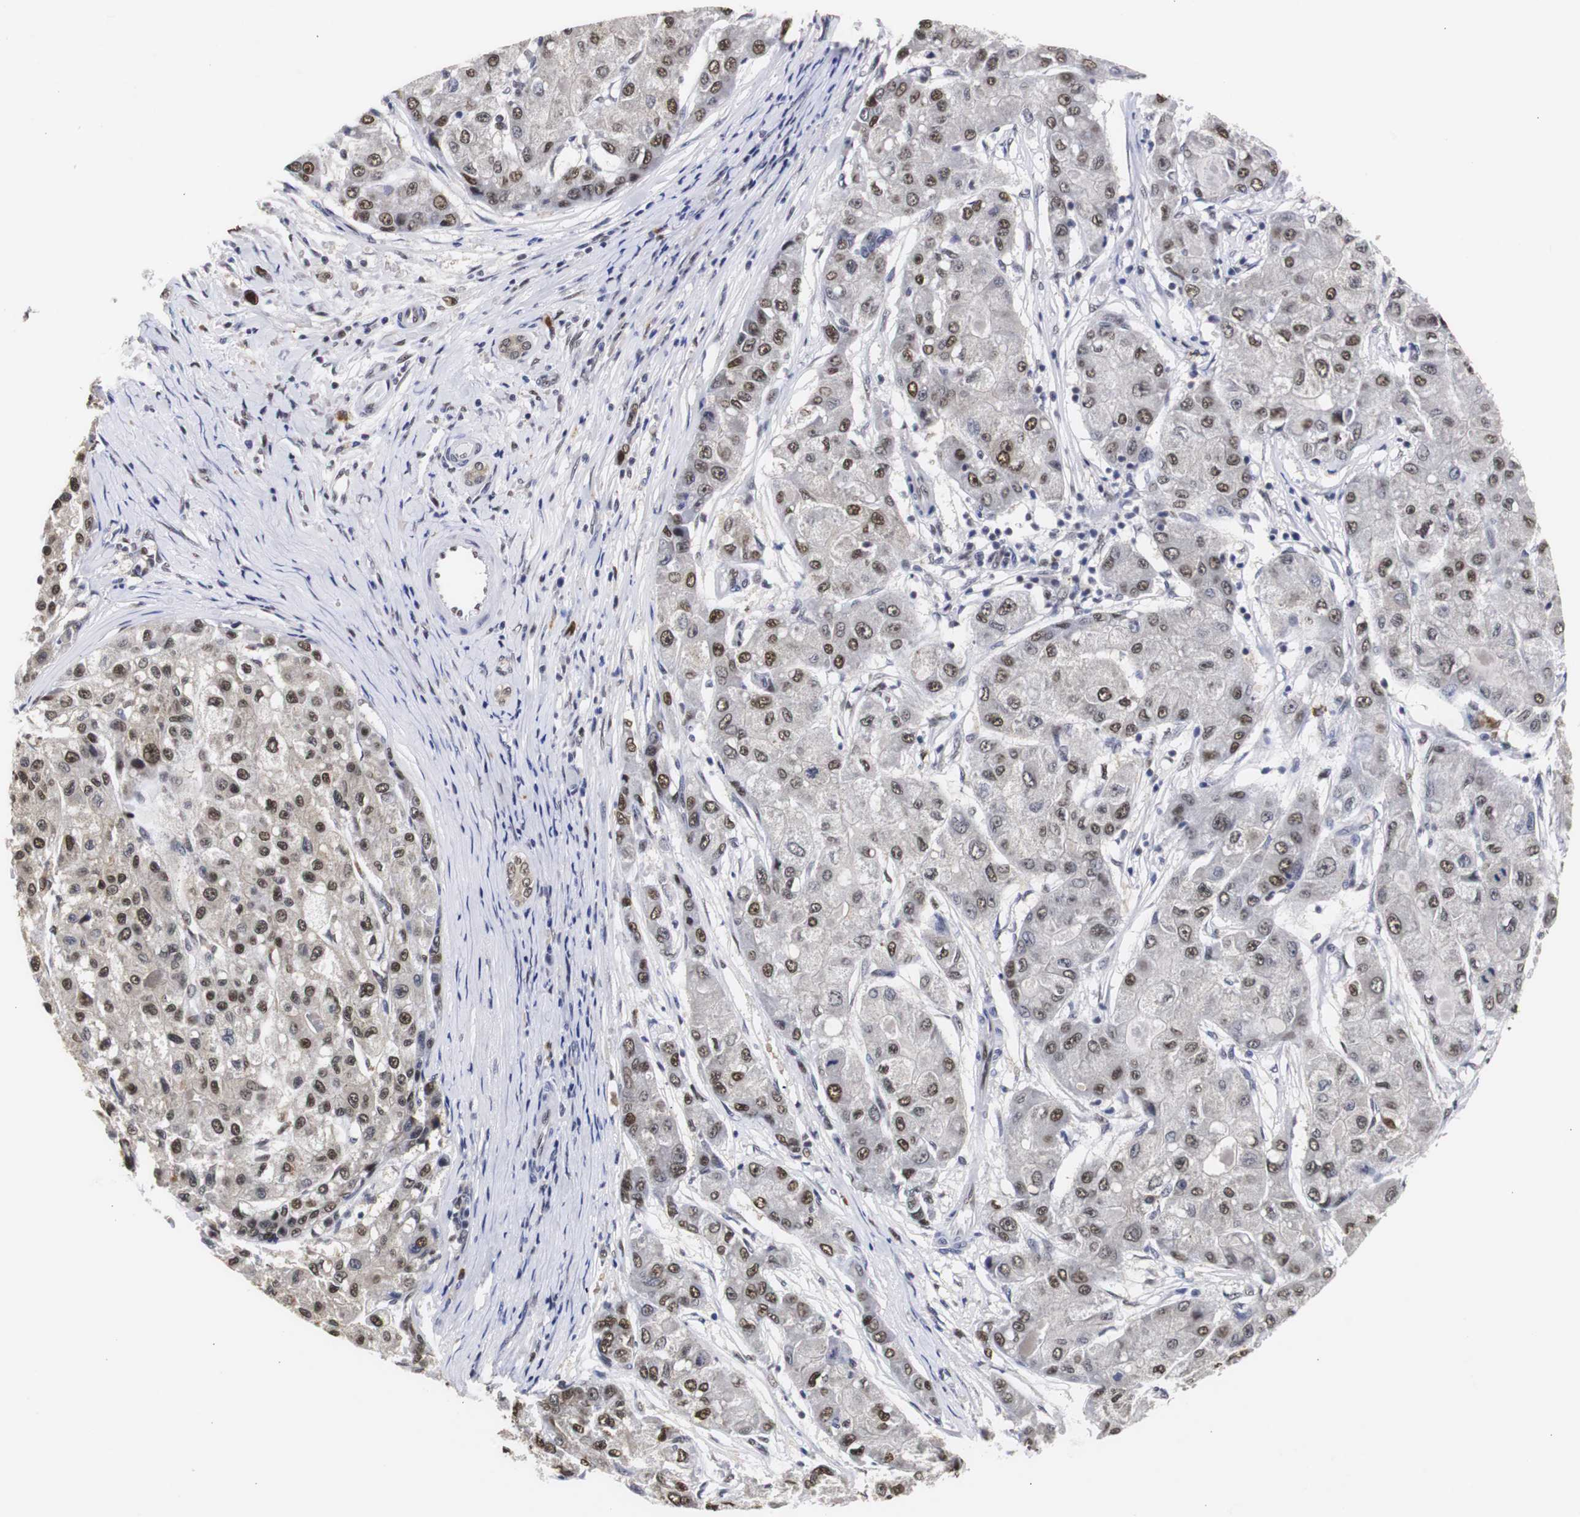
{"staining": {"intensity": "moderate", "quantity": ">75%", "location": "cytoplasmic/membranous,nuclear"}, "tissue": "liver cancer", "cell_type": "Tumor cells", "image_type": "cancer", "snomed": [{"axis": "morphology", "description": "Carcinoma, Hepatocellular, NOS"}, {"axis": "topography", "description": "Liver"}], "caption": "Protein analysis of hepatocellular carcinoma (liver) tissue displays moderate cytoplasmic/membranous and nuclear staining in approximately >75% of tumor cells.", "gene": "ZFC3H1", "patient": {"sex": "male", "age": 80}}